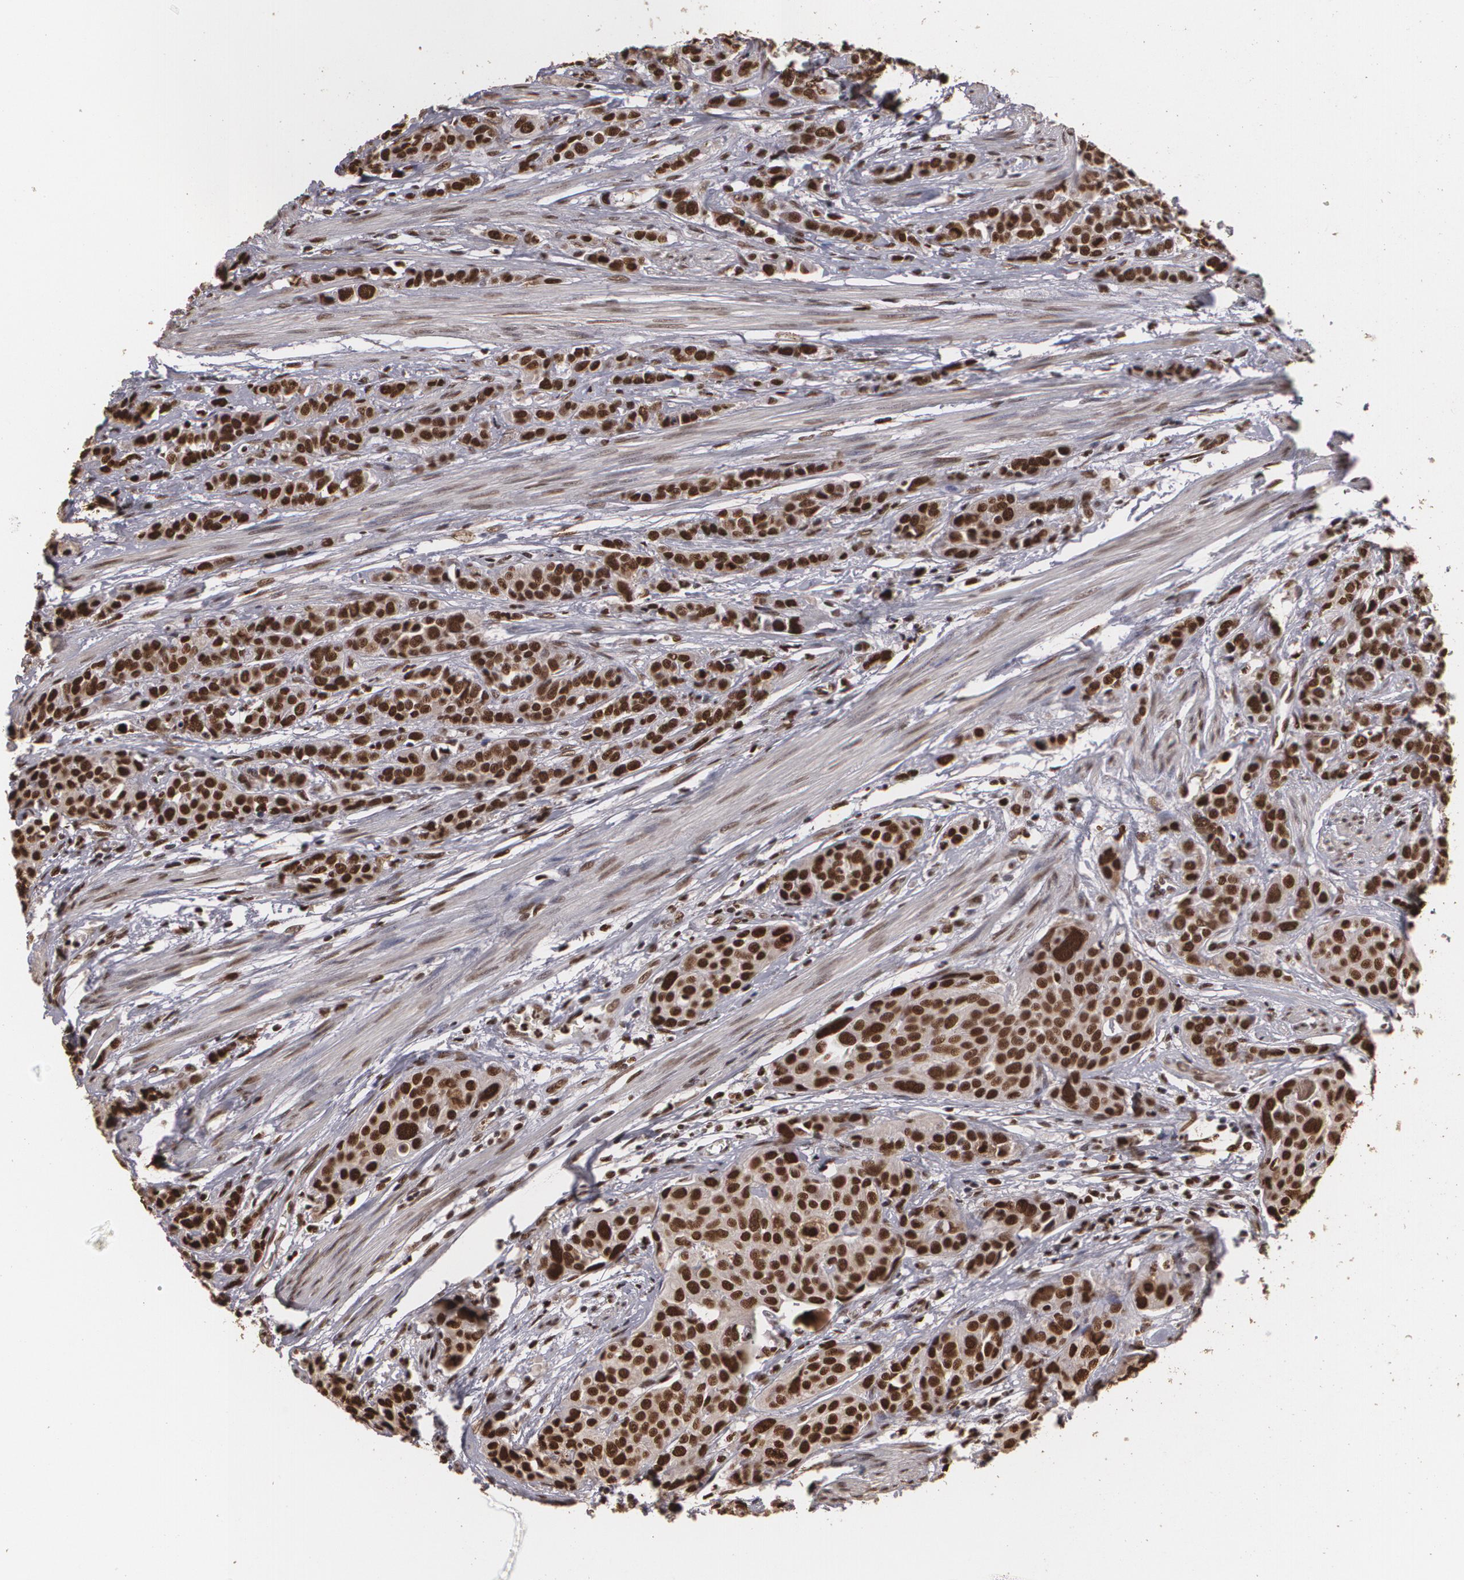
{"staining": {"intensity": "strong", "quantity": ">75%", "location": "nuclear"}, "tissue": "urothelial cancer", "cell_type": "Tumor cells", "image_type": "cancer", "snomed": [{"axis": "morphology", "description": "Urothelial carcinoma, High grade"}, {"axis": "topography", "description": "Urinary bladder"}], "caption": "Protein expression analysis of urothelial cancer displays strong nuclear positivity in about >75% of tumor cells.", "gene": "RCOR1", "patient": {"sex": "male", "age": 56}}